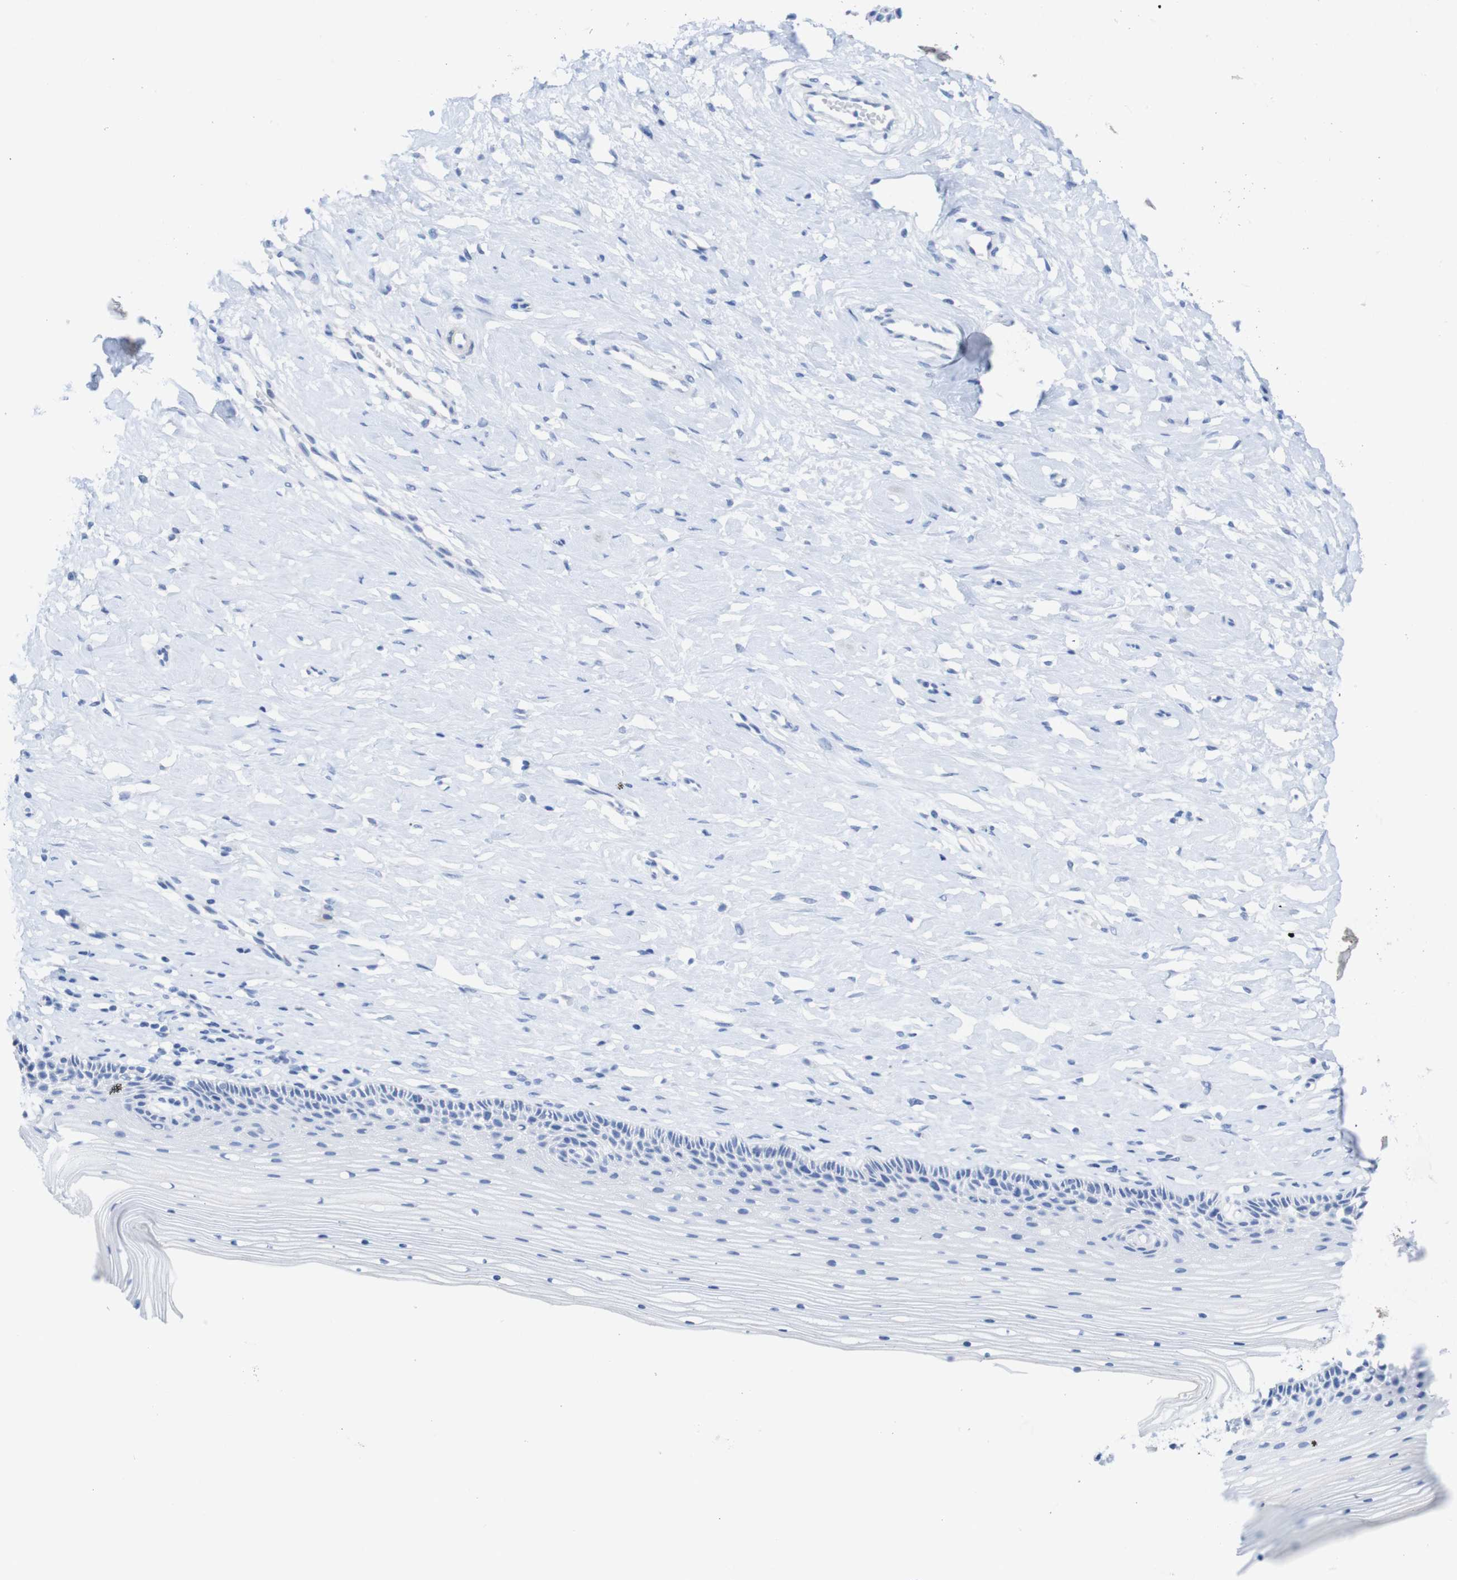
{"staining": {"intensity": "negative", "quantity": "none", "location": "none"}, "tissue": "cervix", "cell_type": "Glandular cells", "image_type": "normal", "snomed": [{"axis": "morphology", "description": "Normal tissue, NOS"}, {"axis": "topography", "description": "Cervix"}], "caption": "IHC of benign human cervix demonstrates no staining in glandular cells.", "gene": "PNMA1", "patient": {"sex": "female", "age": 39}}